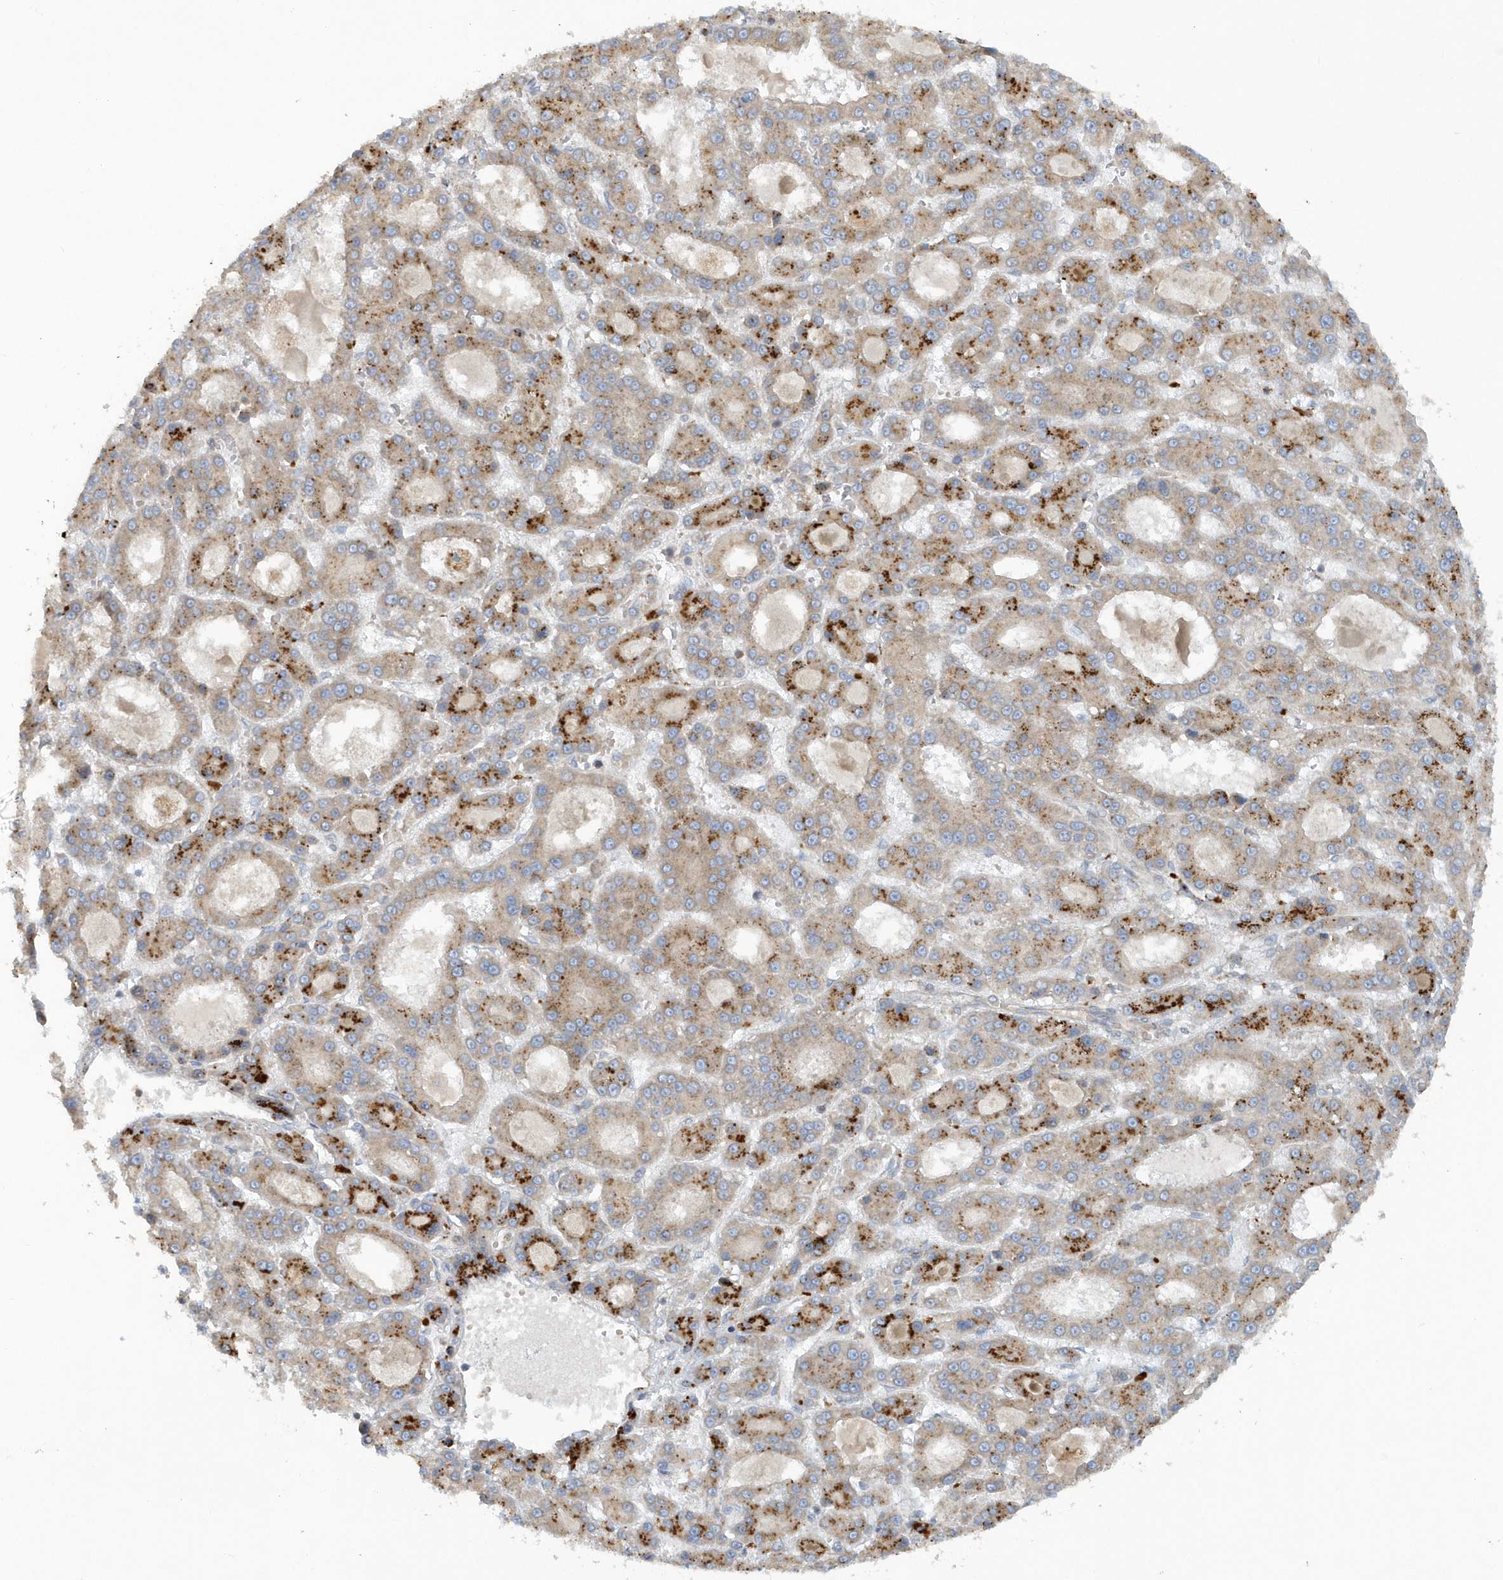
{"staining": {"intensity": "weak", "quantity": ">75%", "location": "cytoplasmic/membranous"}, "tissue": "liver cancer", "cell_type": "Tumor cells", "image_type": "cancer", "snomed": [{"axis": "morphology", "description": "Carcinoma, Hepatocellular, NOS"}, {"axis": "topography", "description": "Liver"}], "caption": "A high-resolution micrograph shows immunohistochemistry (IHC) staining of liver cancer (hepatocellular carcinoma), which demonstrates weak cytoplasmic/membranous expression in about >75% of tumor cells.", "gene": "CNOT10", "patient": {"sex": "male", "age": 70}}